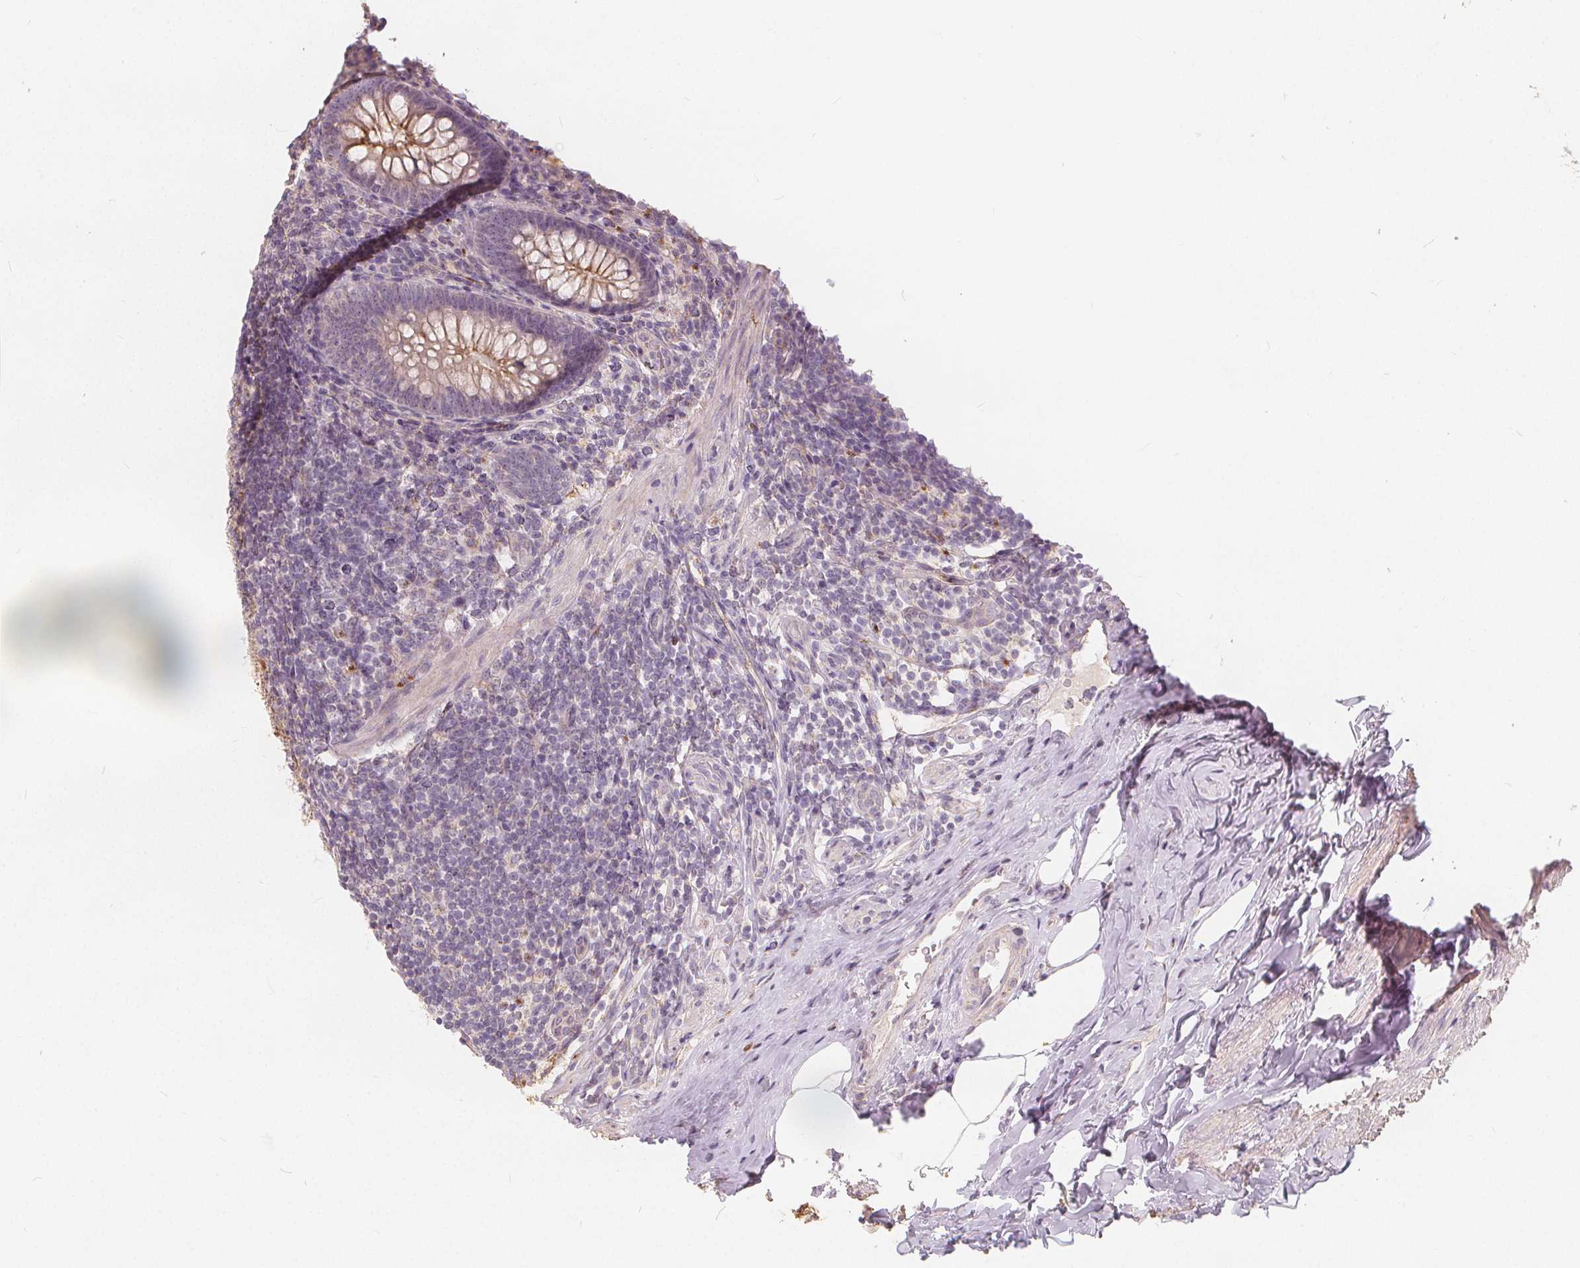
{"staining": {"intensity": "moderate", "quantity": "25%-75%", "location": "cytoplasmic/membranous"}, "tissue": "appendix", "cell_type": "Glandular cells", "image_type": "normal", "snomed": [{"axis": "morphology", "description": "Normal tissue, NOS"}, {"axis": "topography", "description": "Appendix"}], "caption": "A brown stain shows moderate cytoplasmic/membranous expression of a protein in glandular cells of benign appendix. (DAB = brown stain, brightfield microscopy at high magnification).", "gene": "DRC3", "patient": {"sex": "male", "age": 47}}